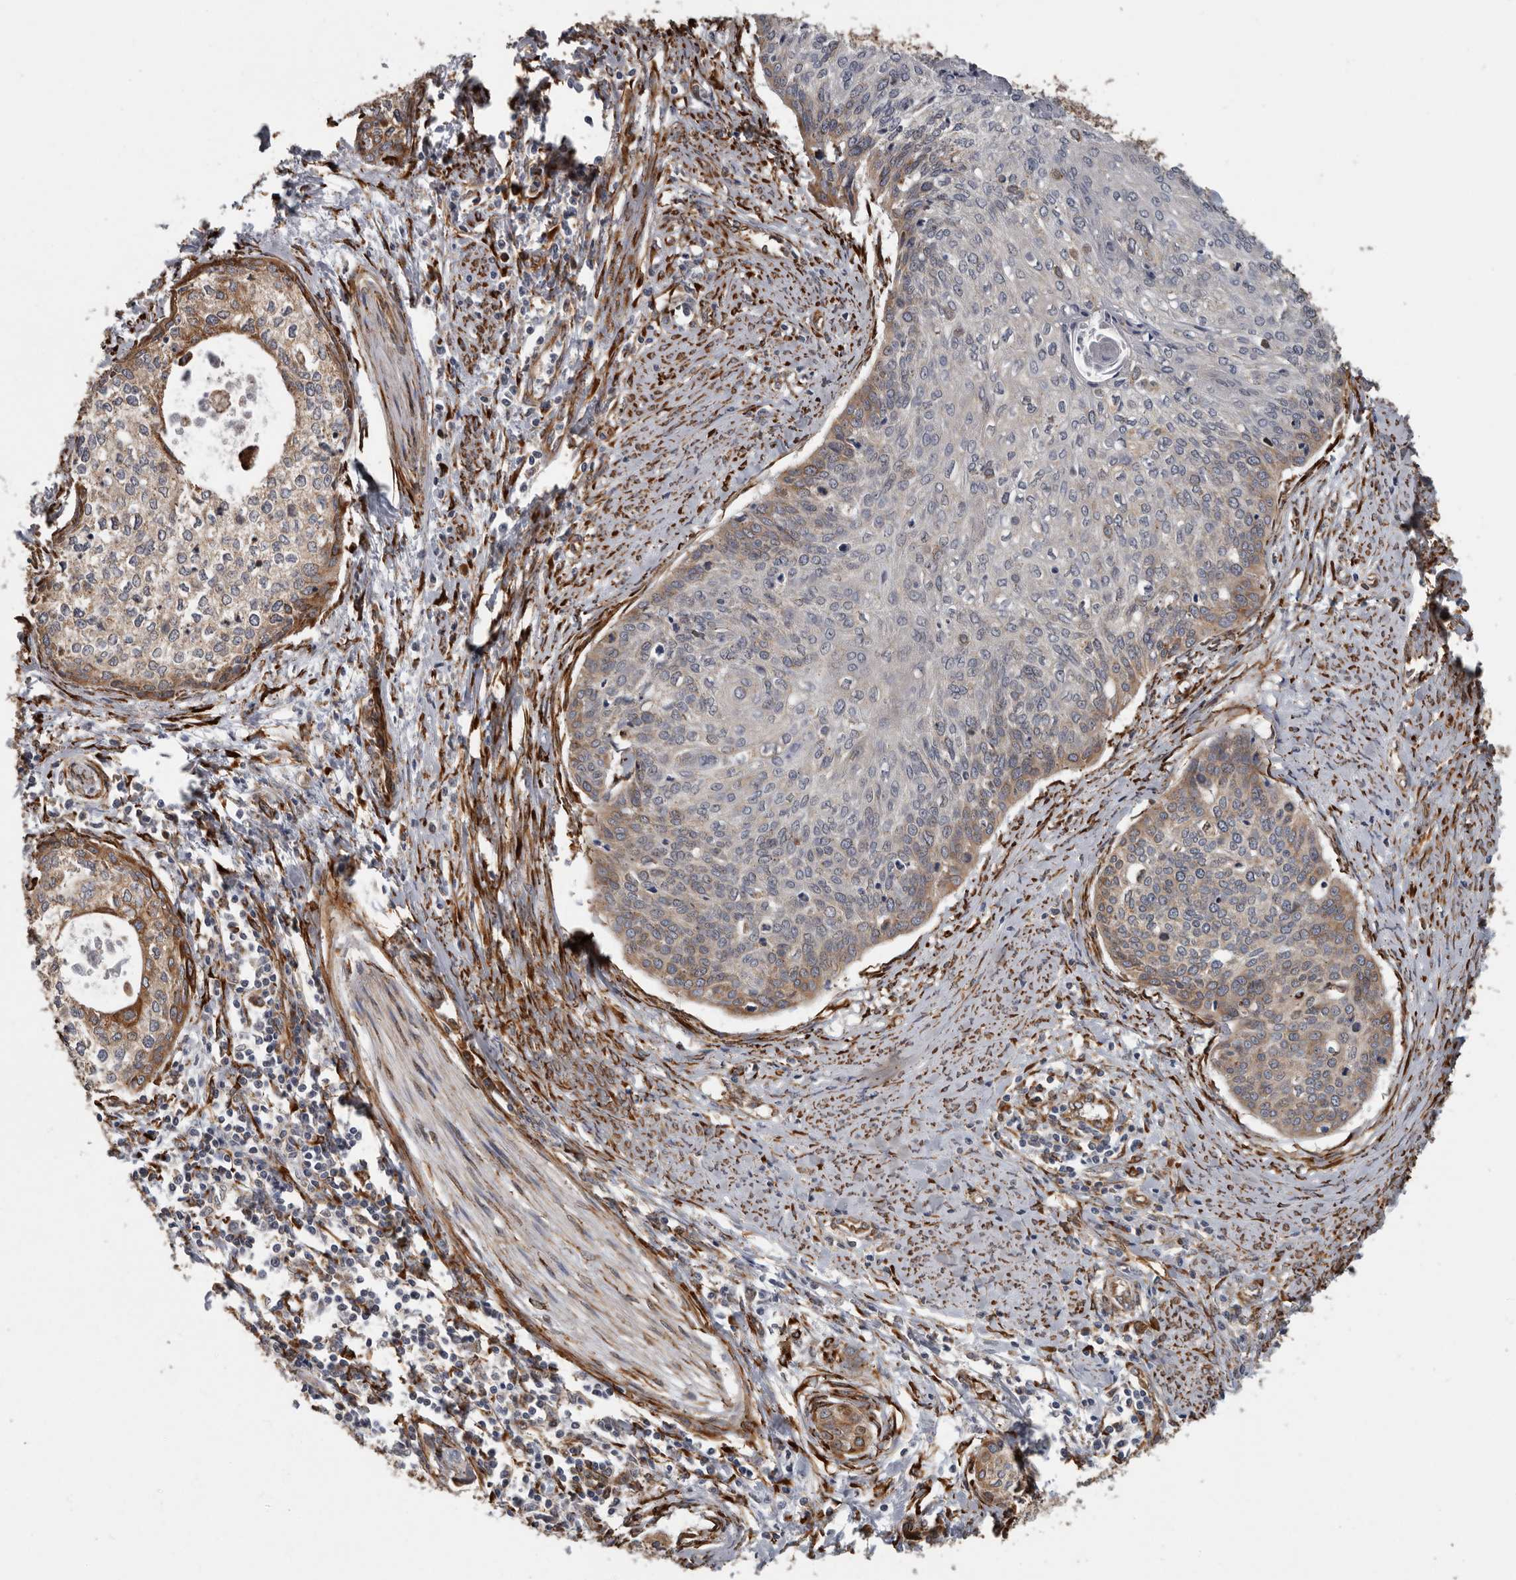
{"staining": {"intensity": "moderate", "quantity": "25%-75%", "location": "cytoplasmic/membranous"}, "tissue": "cervical cancer", "cell_type": "Tumor cells", "image_type": "cancer", "snomed": [{"axis": "morphology", "description": "Squamous cell carcinoma, NOS"}, {"axis": "topography", "description": "Cervix"}], "caption": "This image shows immunohistochemistry (IHC) staining of cervical squamous cell carcinoma, with medium moderate cytoplasmic/membranous staining in about 25%-75% of tumor cells.", "gene": "CEP350", "patient": {"sex": "female", "age": 37}}